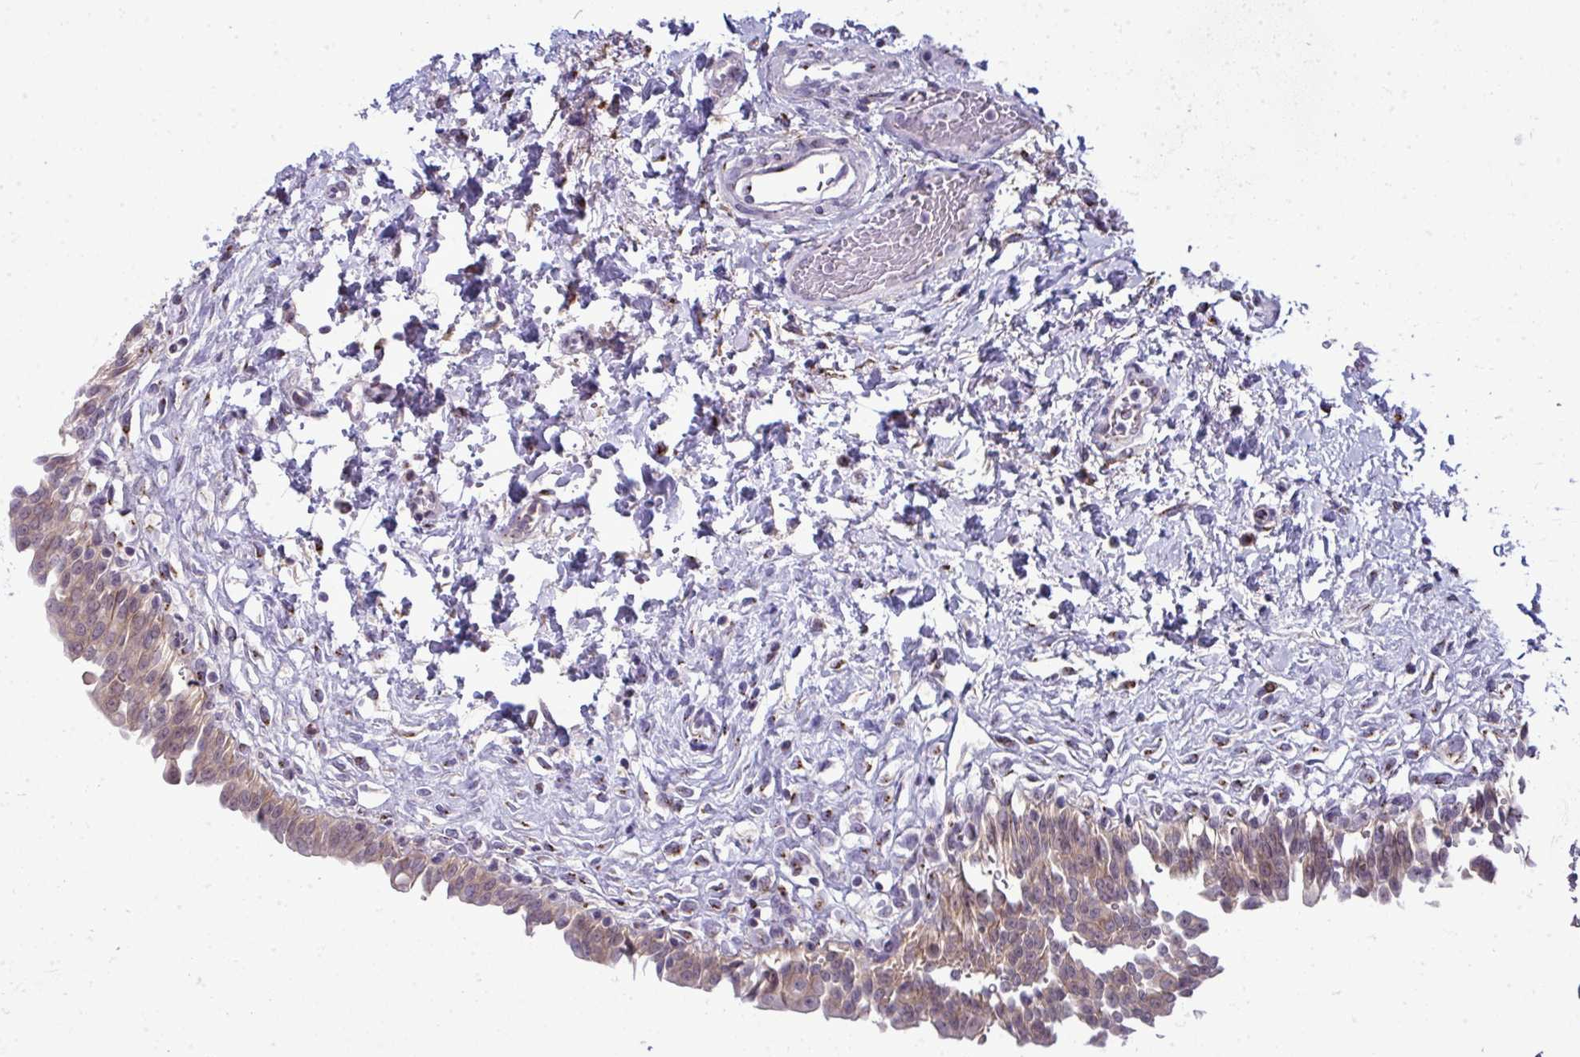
{"staining": {"intensity": "weak", "quantity": "25%-75%", "location": "cytoplasmic/membranous"}, "tissue": "urinary bladder", "cell_type": "Urothelial cells", "image_type": "normal", "snomed": [{"axis": "morphology", "description": "Normal tissue, NOS"}, {"axis": "topography", "description": "Urinary bladder"}], "caption": "Immunohistochemistry (IHC) image of unremarkable human urinary bladder stained for a protein (brown), which displays low levels of weak cytoplasmic/membranous positivity in about 25%-75% of urothelial cells.", "gene": "DTX4", "patient": {"sex": "male", "age": 37}}